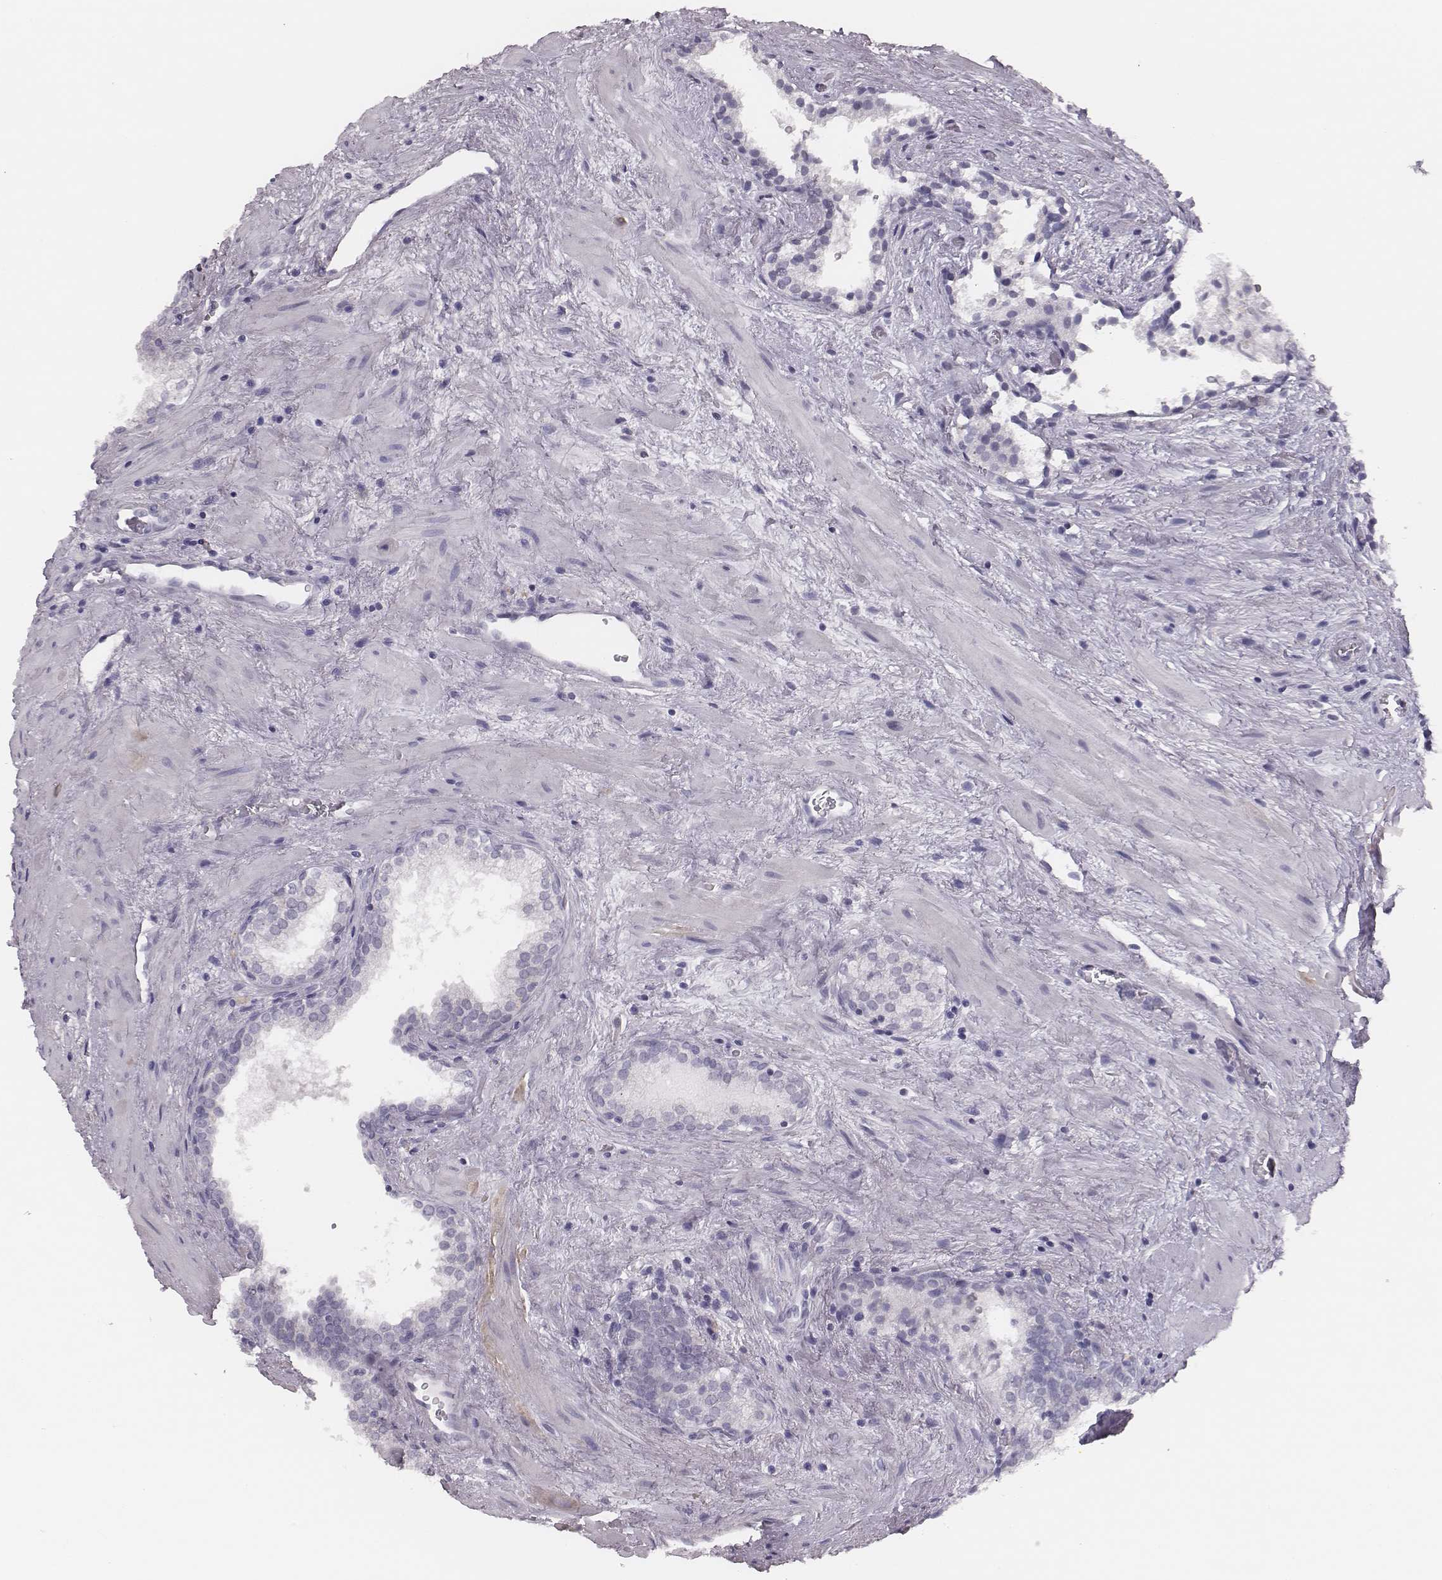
{"staining": {"intensity": "negative", "quantity": "none", "location": "none"}, "tissue": "prostate cancer", "cell_type": "Tumor cells", "image_type": "cancer", "snomed": [{"axis": "morphology", "description": "Adenocarcinoma, NOS"}, {"axis": "topography", "description": "Prostate"}], "caption": "Immunohistochemical staining of prostate cancer shows no significant positivity in tumor cells. (Stains: DAB IHC with hematoxylin counter stain, Microscopy: brightfield microscopy at high magnification).", "gene": "ADGRF4", "patient": {"sex": "male", "age": 66}}